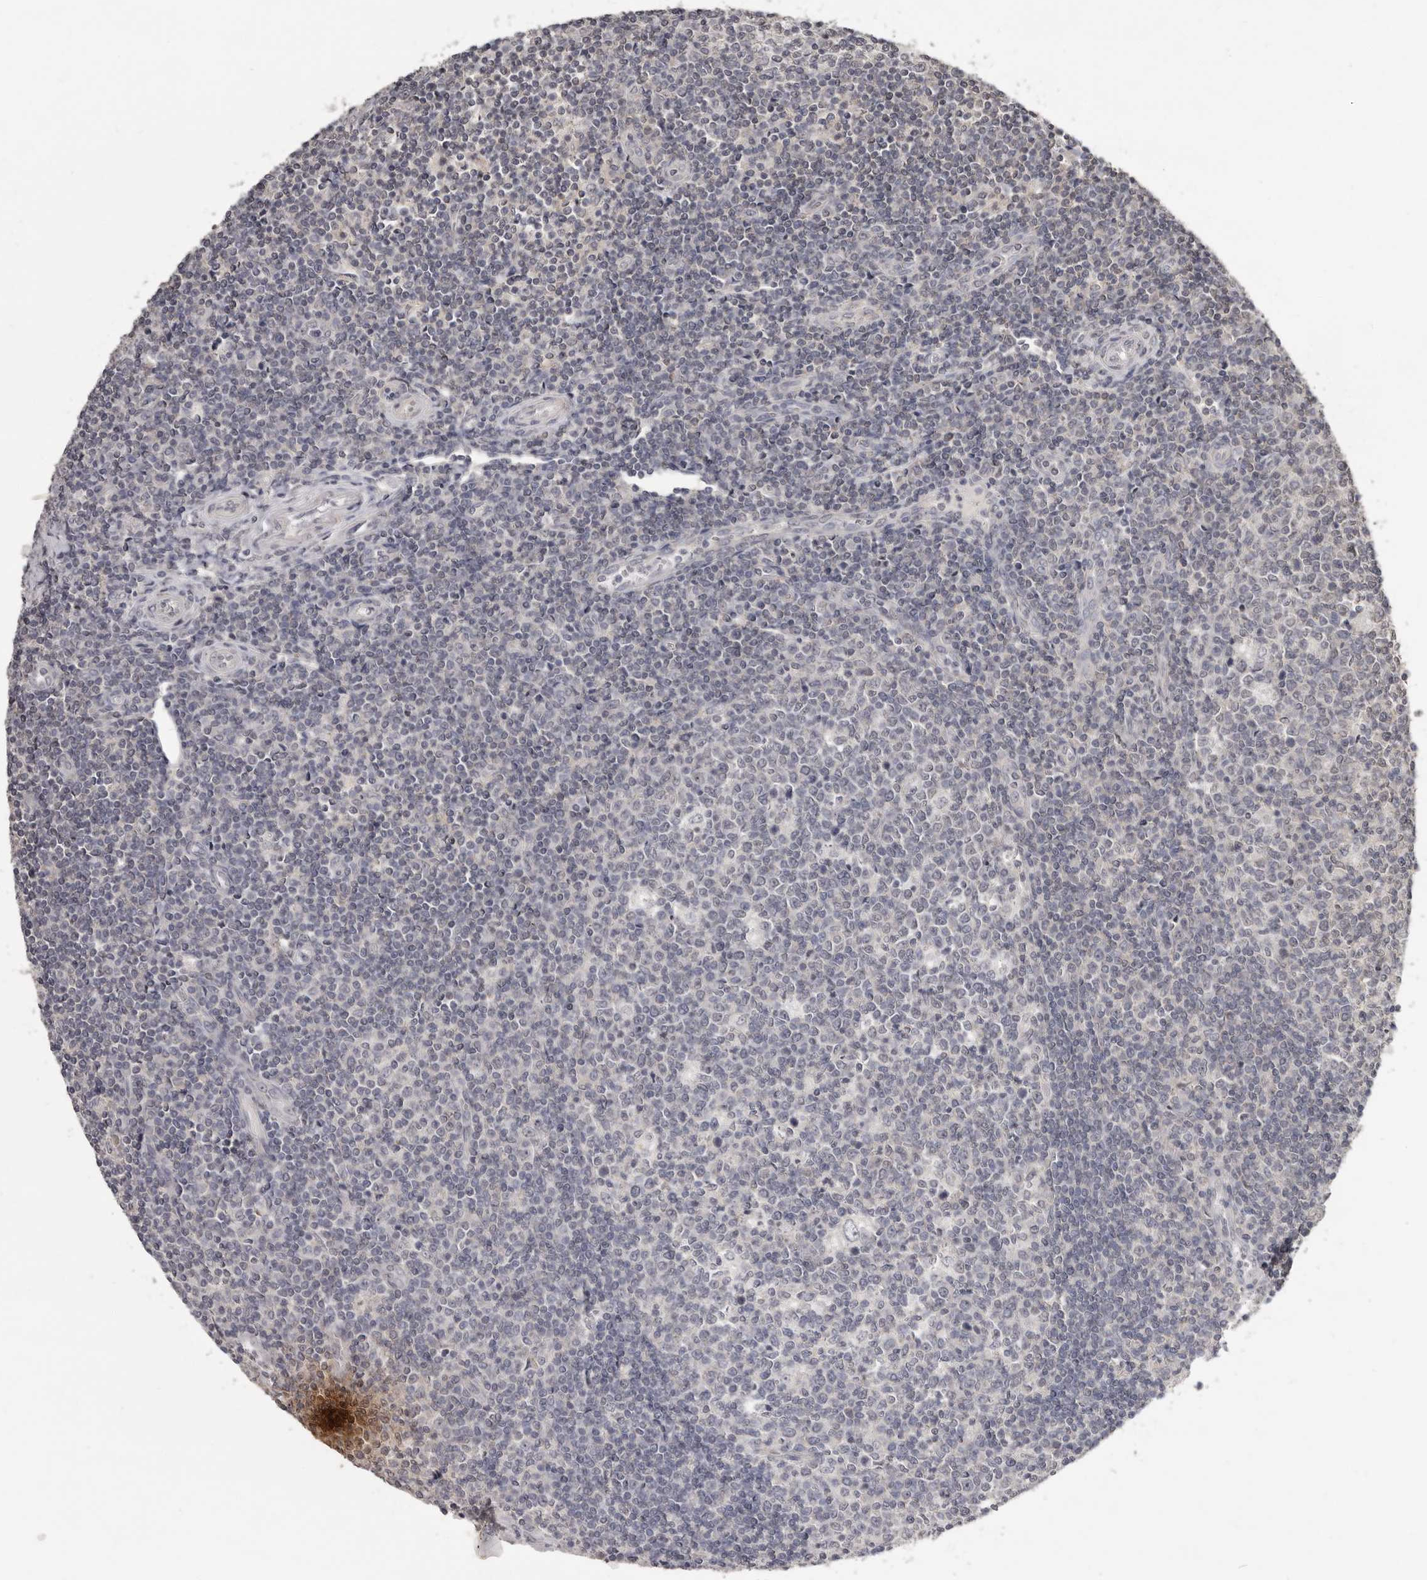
{"staining": {"intensity": "moderate", "quantity": "<25%", "location": "nuclear"}, "tissue": "tonsil", "cell_type": "Germinal center cells", "image_type": "normal", "snomed": [{"axis": "morphology", "description": "Normal tissue, NOS"}, {"axis": "topography", "description": "Tonsil"}], "caption": "Germinal center cells demonstrate low levels of moderate nuclear positivity in about <25% of cells in unremarkable human tonsil. Using DAB (brown) and hematoxylin (blue) stains, captured at high magnification using brightfield microscopy.", "gene": "LINGO2", "patient": {"sex": "female", "age": 19}}